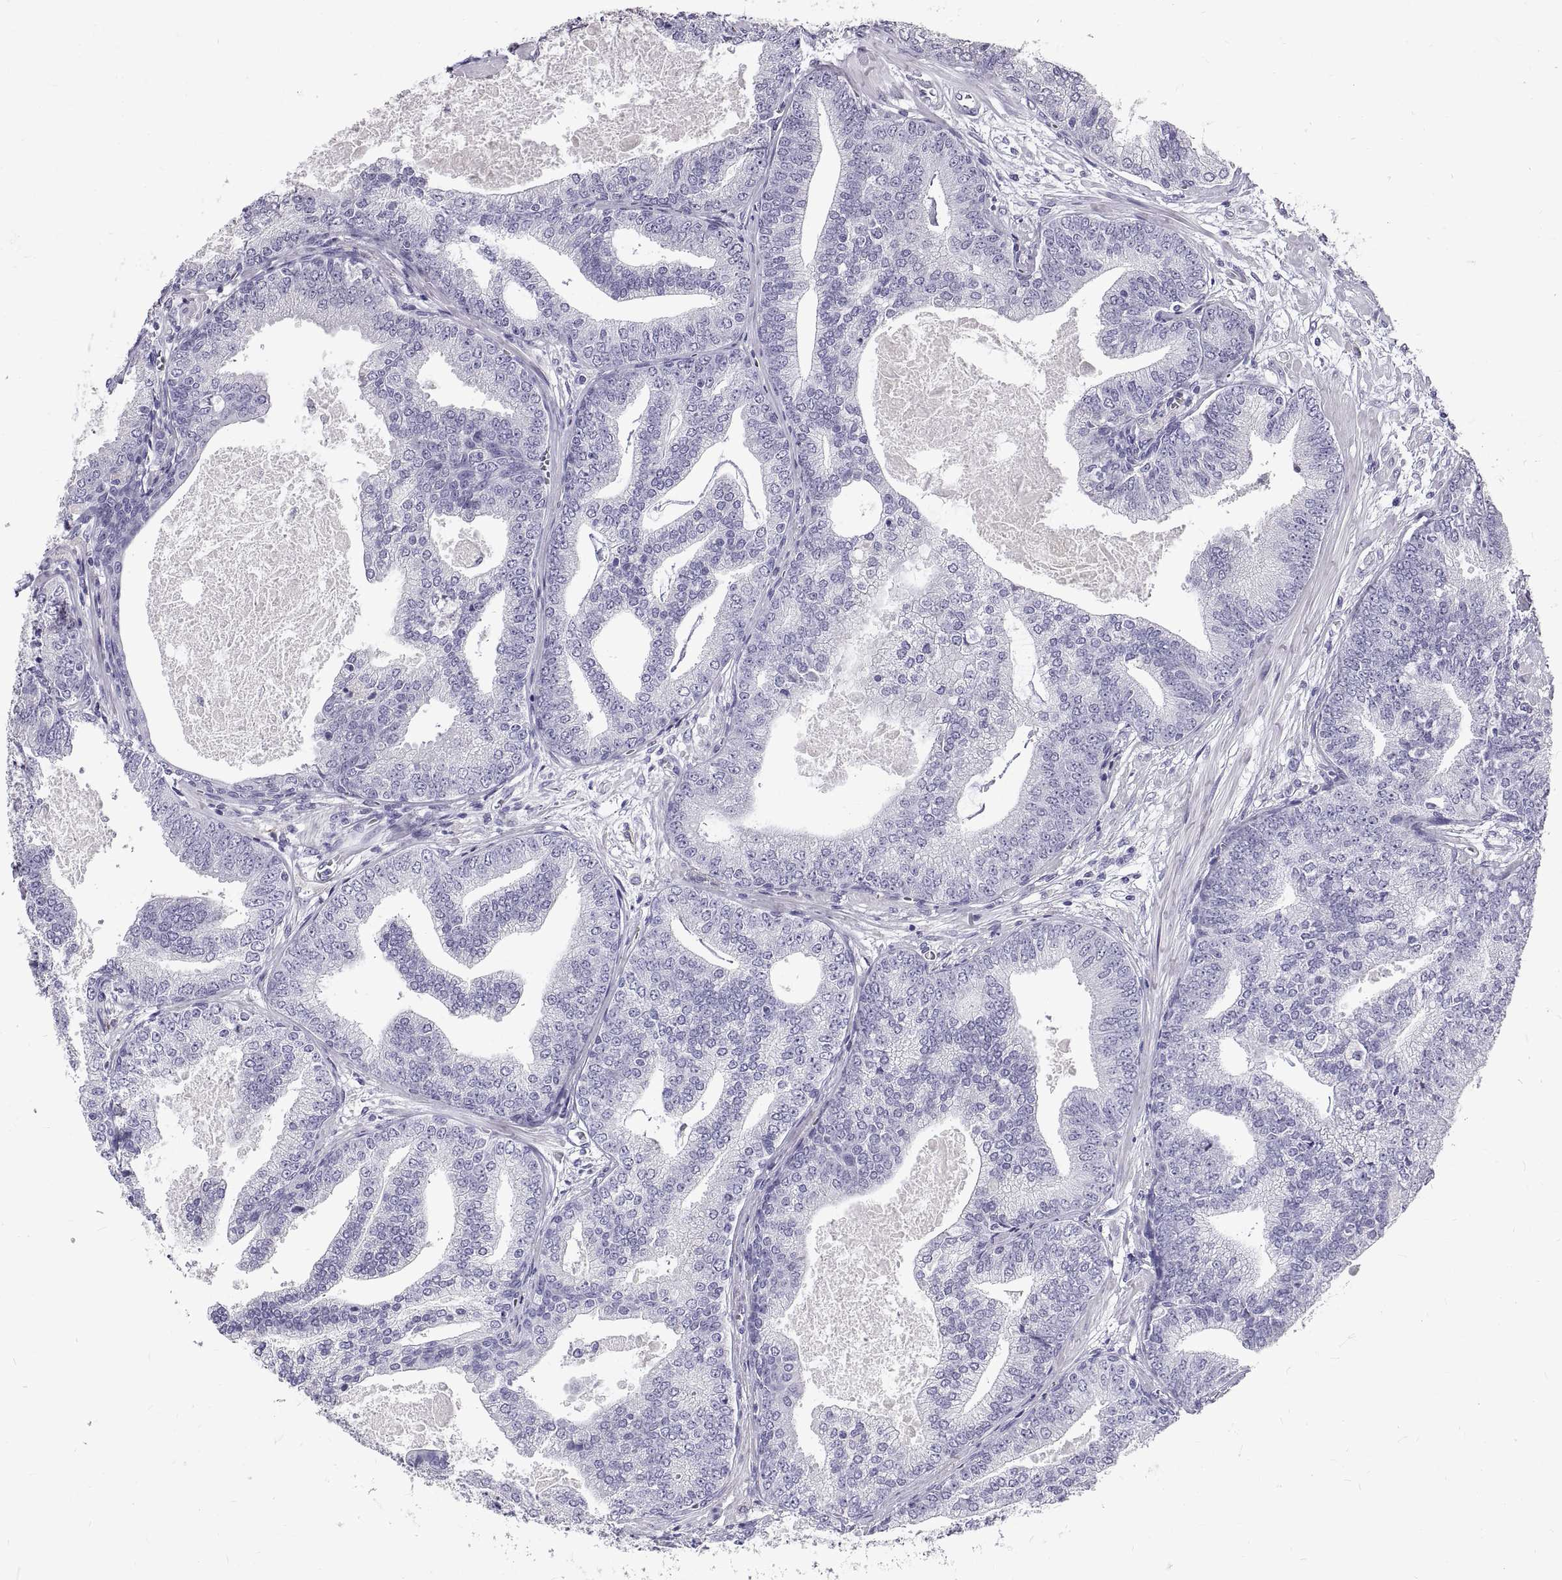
{"staining": {"intensity": "negative", "quantity": "none", "location": "none"}, "tissue": "prostate cancer", "cell_type": "Tumor cells", "image_type": "cancer", "snomed": [{"axis": "morphology", "description": "Adenocarcinoma, NOS"}, {"axis": "topography", "description": "Prostate"}], "caption": "This is a micrograph of IHC staining of adenocarcinoma (prostate), which shows no expression in tumor cells.", "gene": "GNG12", "patient": {"sex": "male", "age": 64}}